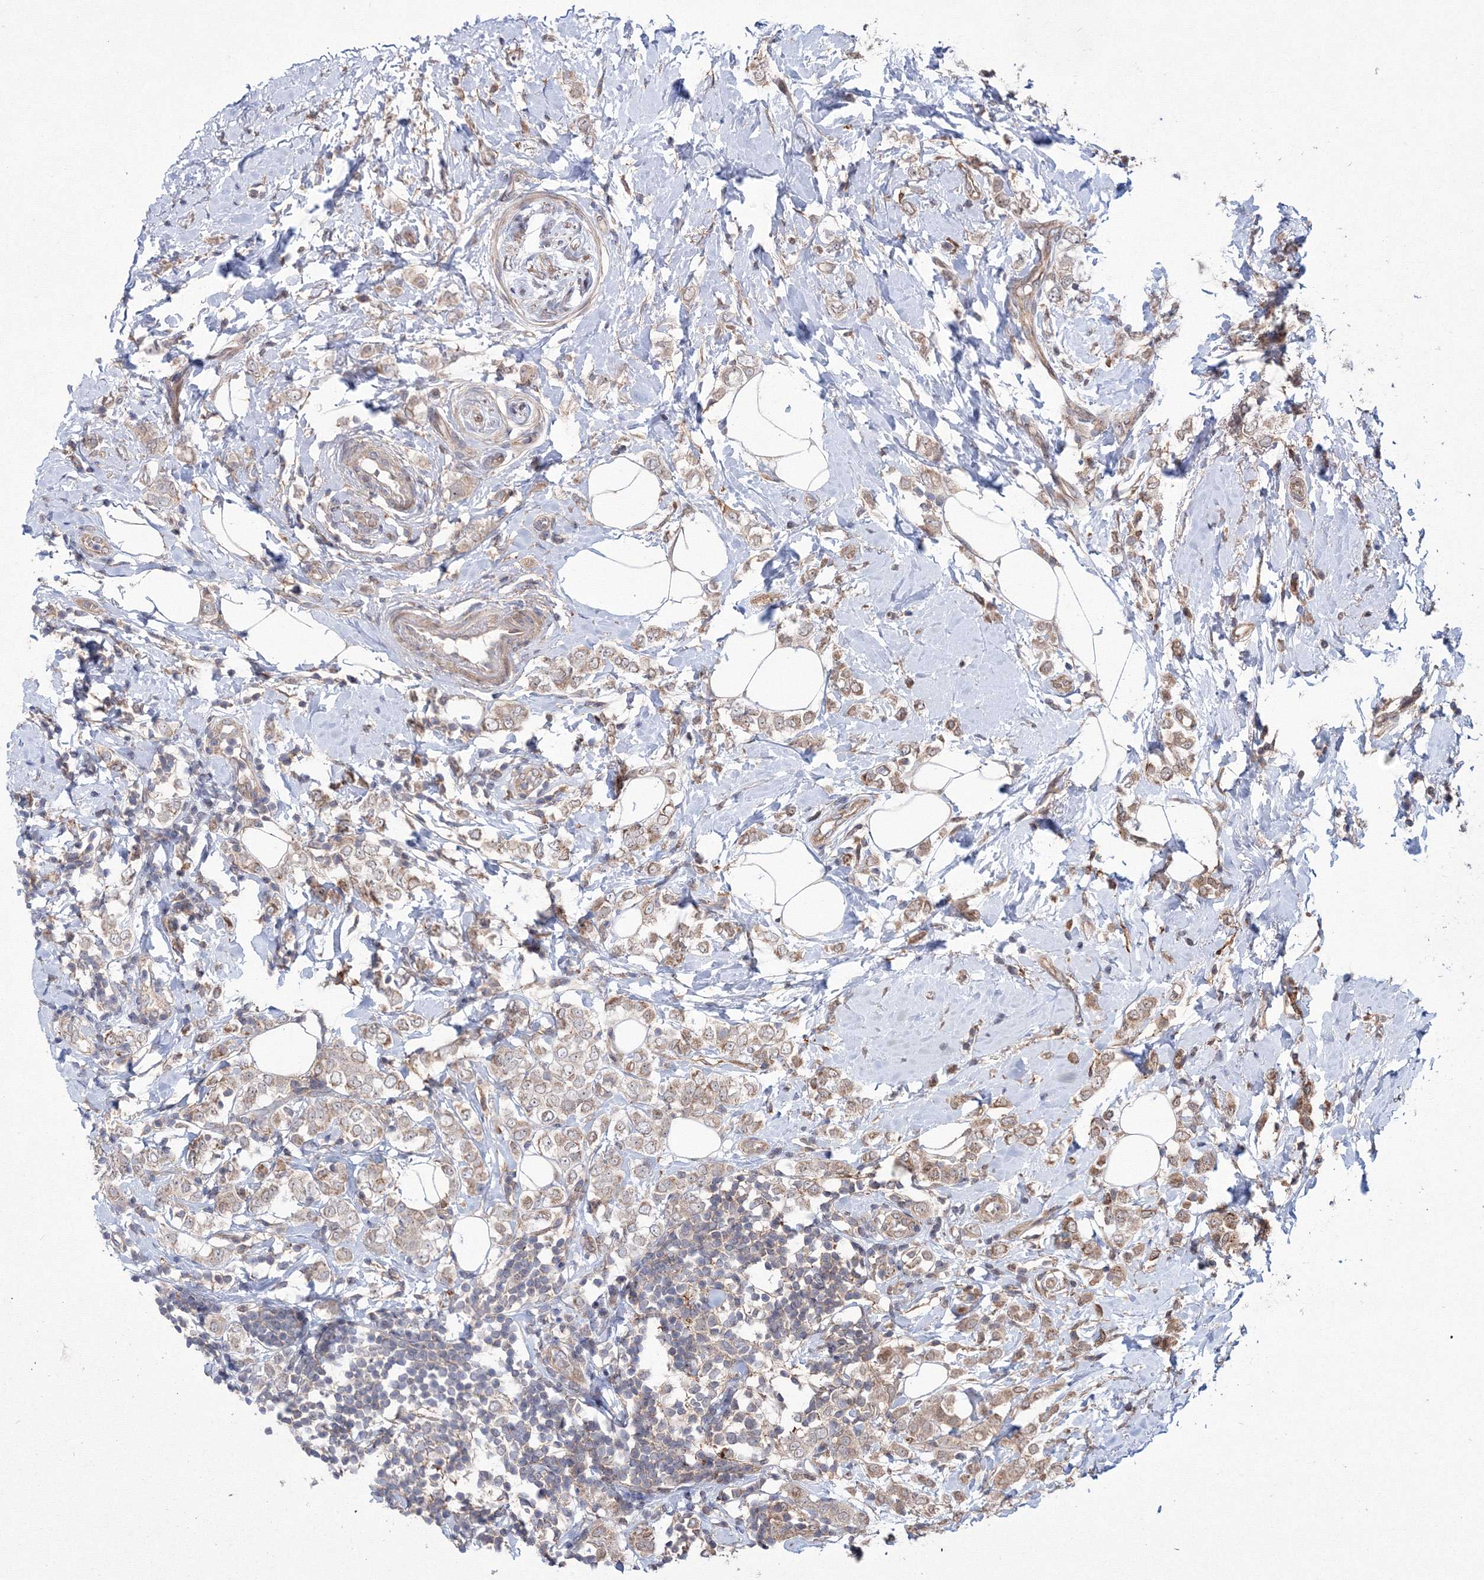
{"staining": {"intensity": "moderate", "quantity": "25%-75%", "location": "cytoplasmic/membranous"}, "tissue": "breast cancer", "cell_type": "Tumor cells", "image_type": "cancer", "snomed": [{"axis": "morphology", "description": "Lobular carcinoma"}, {"axis": "topography", "description": "Breast"}], "caption": "Breast cancer (lobular carcinoma) stained with a brown dye demonstrates moderate cytoplasmic/membranous positive expression in about 25%-75% of tumor cells.", "gene": "RANBP3L", "patient": {"sex": "female", "age": 47}}